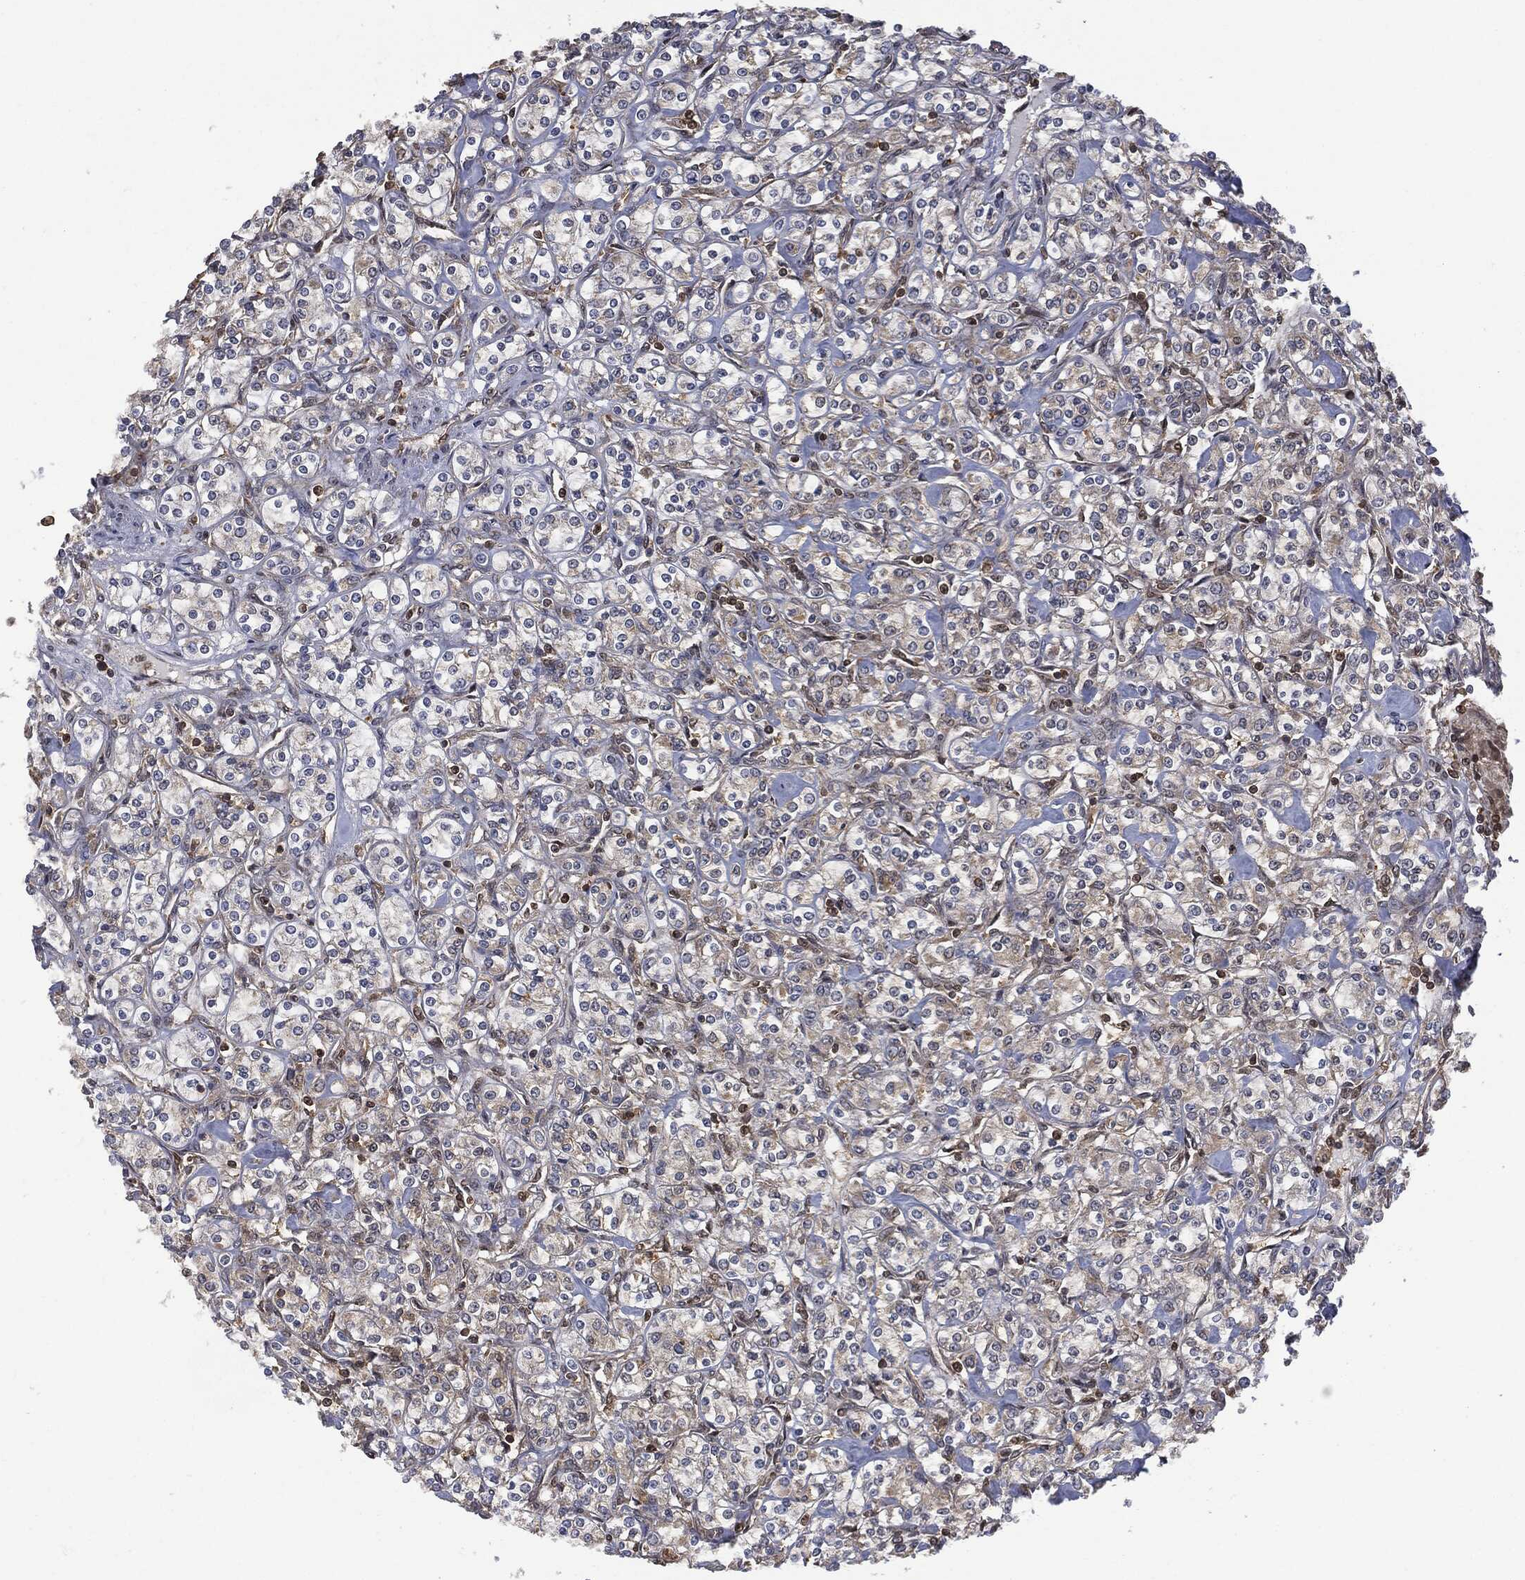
{"staining": {"intensity": "moderate", "quantity": "<25%", "location": "cytoplasmic/membranous"}, "tissue": "renal cancer", "cell_type": "Tumor cells", "image_type": "cancer", "snomed": [{"axis": "morphology", "description": "Adenocarcinoma, NOS"}, {"axis": "topography", "description": "Kidney"}], "caption": "DAB (3,3'-diaminobenzidine) immunohistochemical staining of renal cancer (adenocarcinoma) displays moderate cytoplasmic/membranous protein positivity in approximately <25% of tumor cells.", "gene": "PSMB10", "patient": {"sex": "male", "age": 77}}